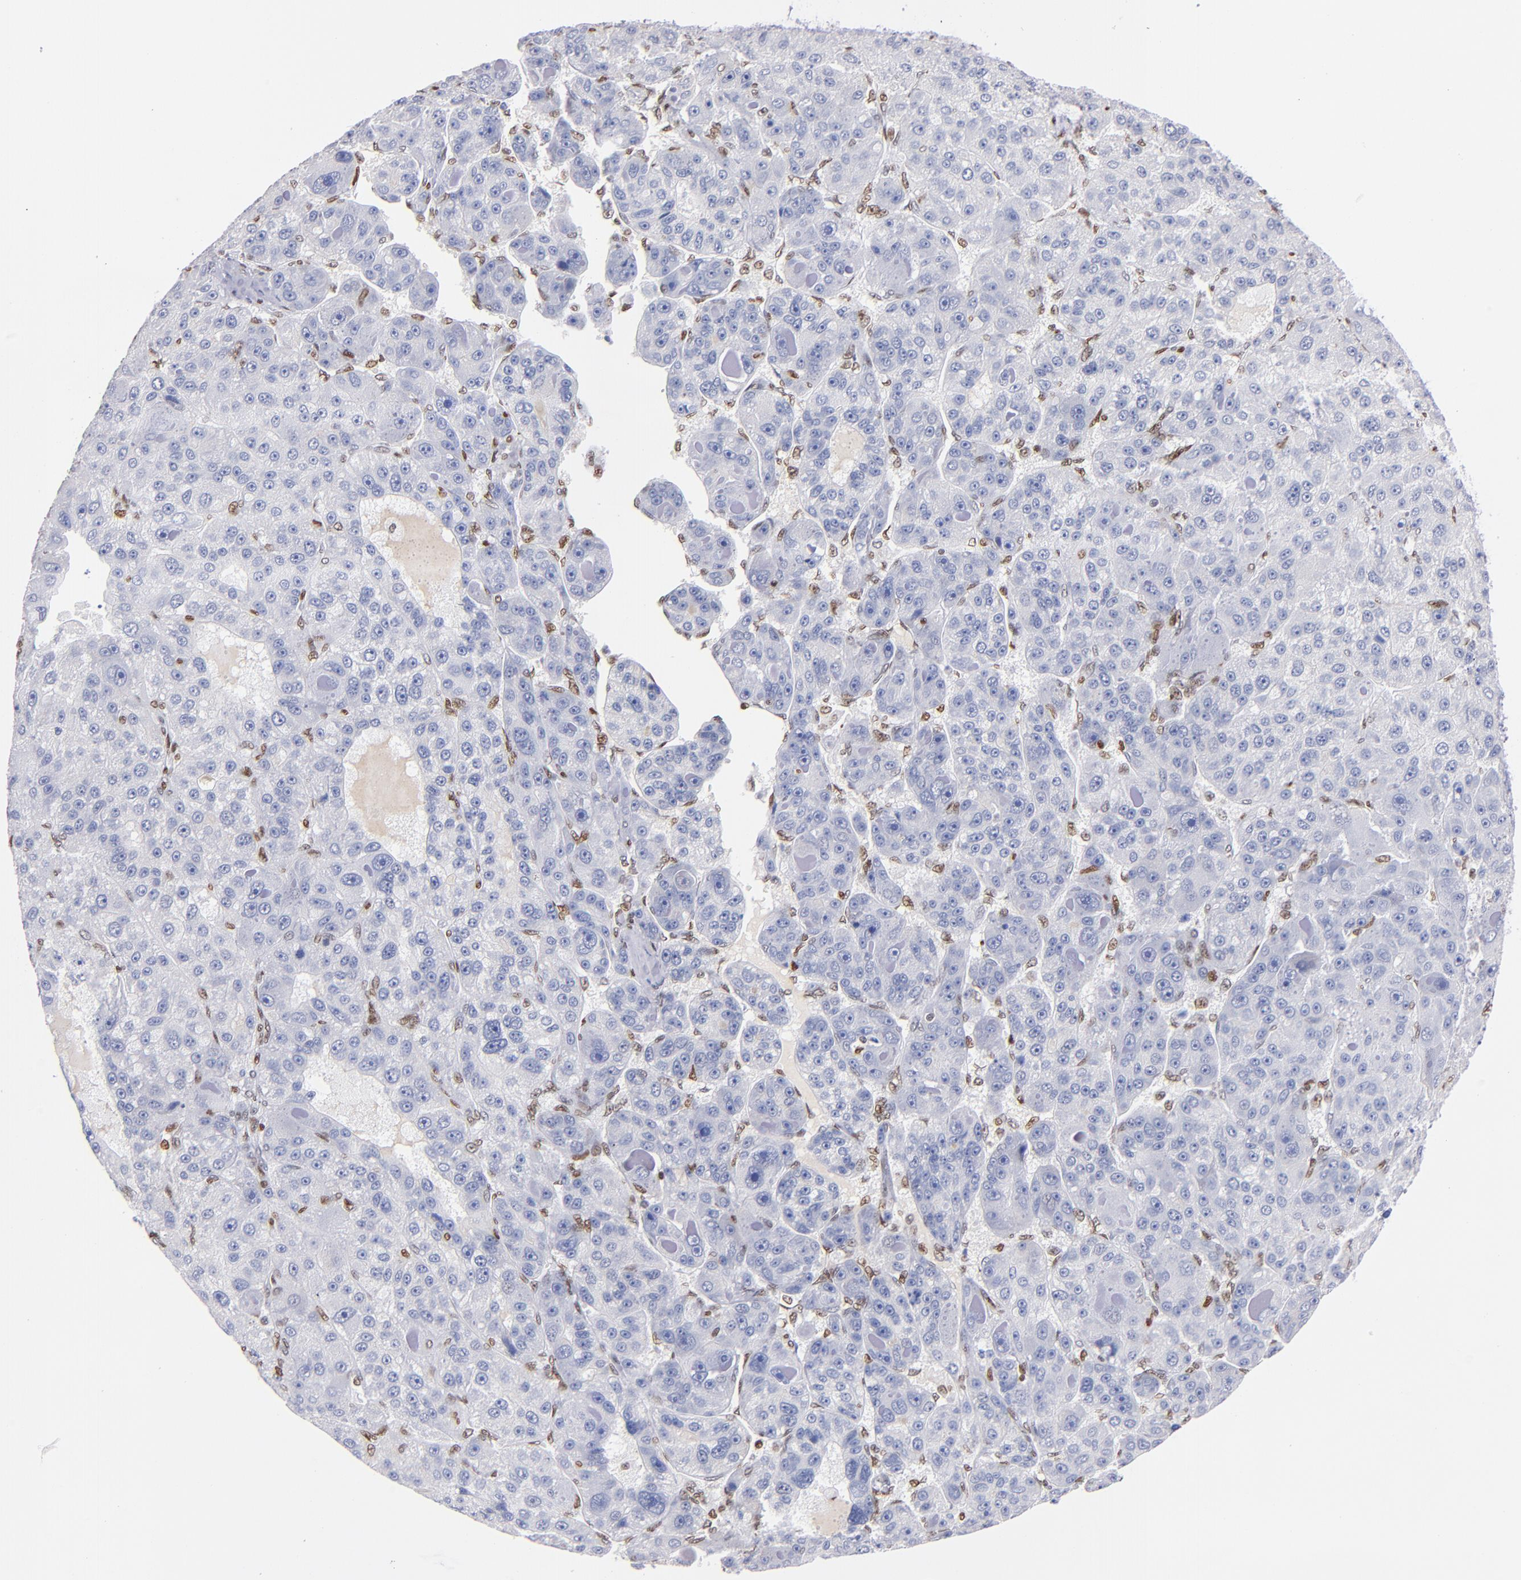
{"staining": {"intensity": "negative", "quantity": "none", "location": "none"}, "tissue": "liver cancer", "cell_type": "Tumor cells", "image_type": "cancer", "snomed": [{"axis": "morphology", "description": "Carcinoma, Hepatocellular, NOS"}, {"axis": "topography", "description": "Liver"}], "caption": "DAB immunohistochemical staining of liver cancer demonstrates no significant expression in tumor cells.", "gene": "IFI16", "patient": {"sex": "male", "age": 76}}